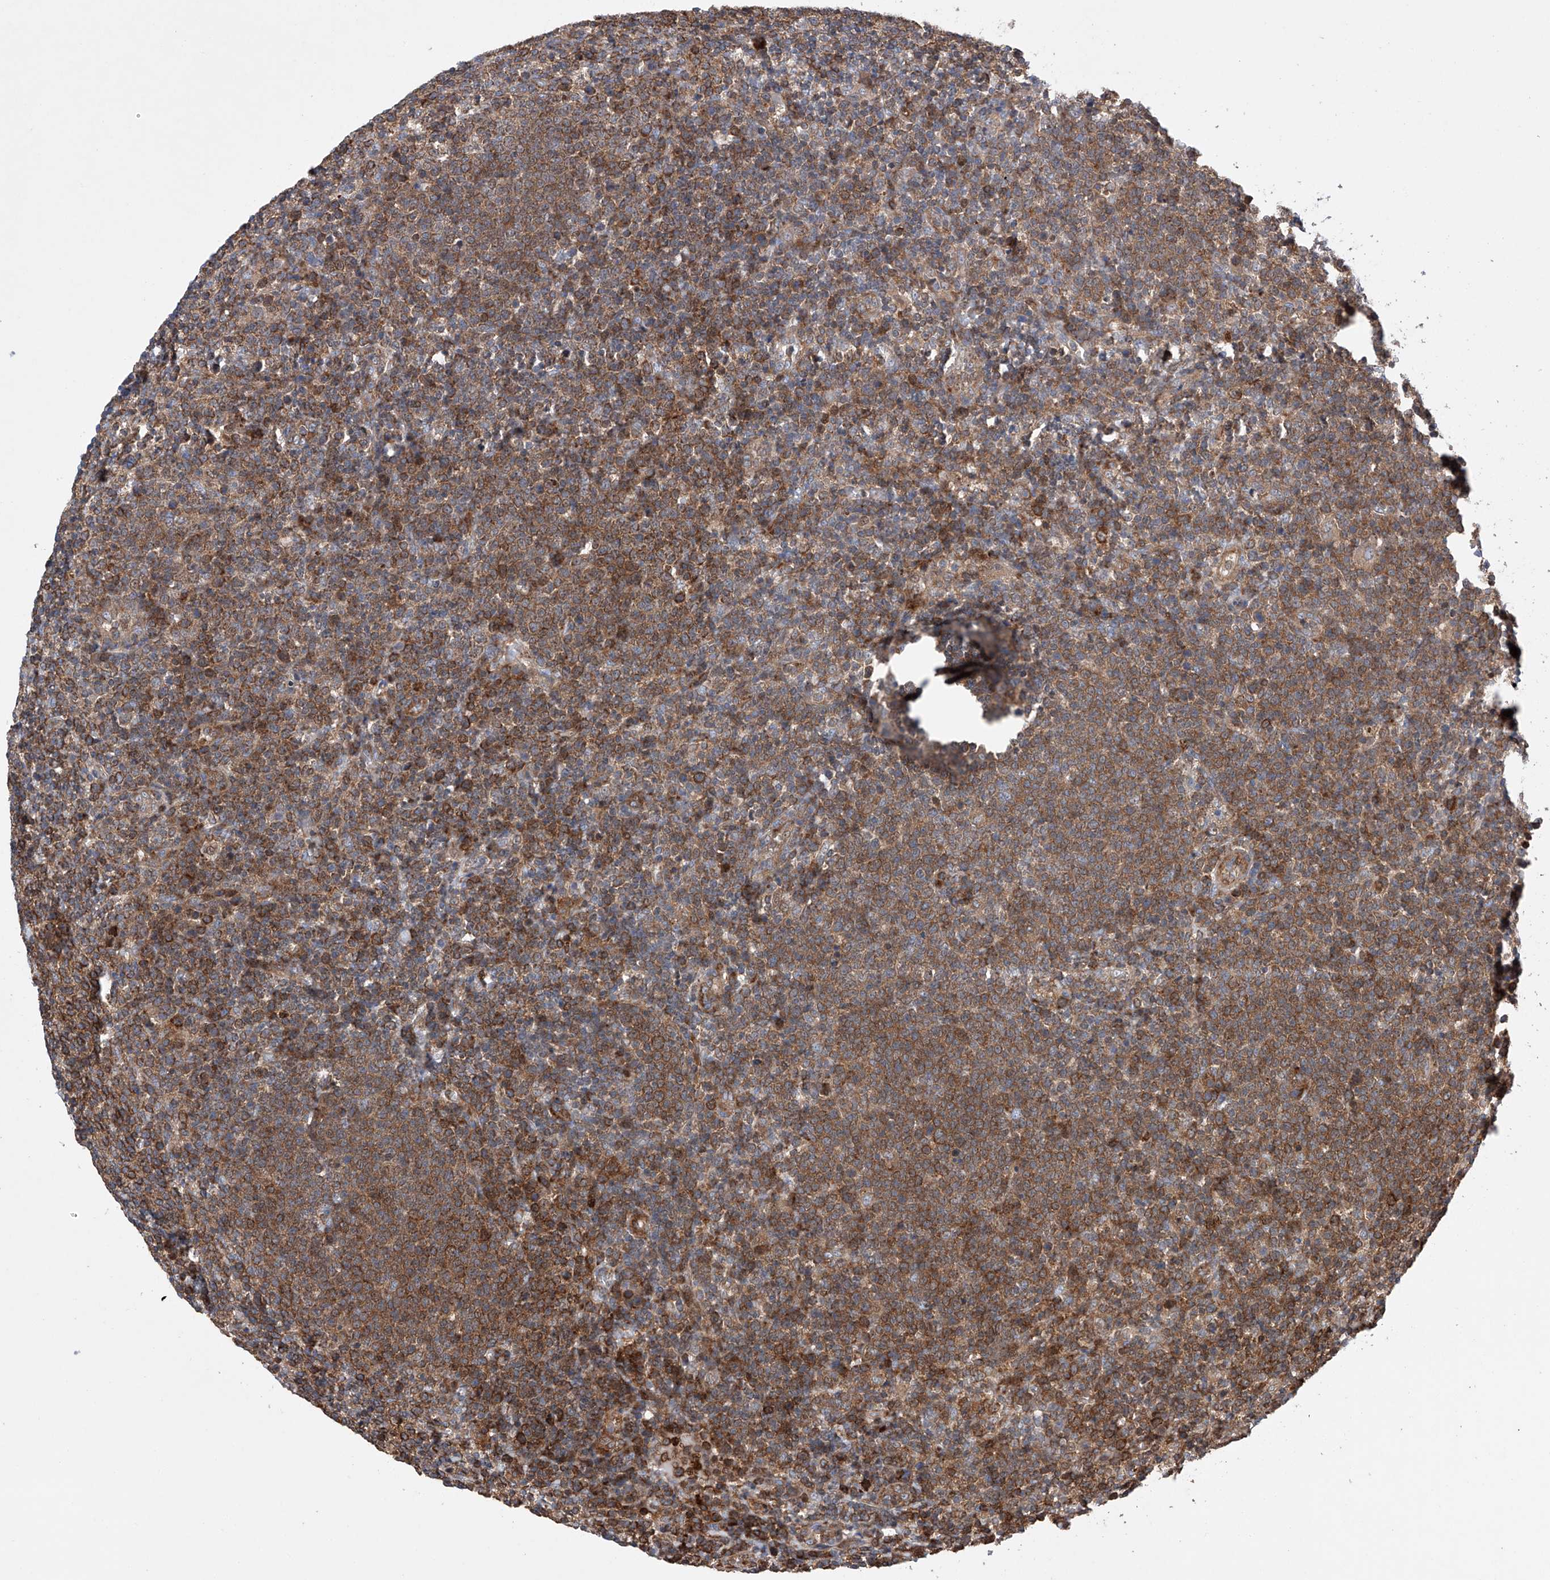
{"staining": {"intensity": "moderate", "quantity": ">75%", "location": "cytoplasmic/membranous"}, "tissue": "lymphoma", "cell_type": "Tumor cells", "image_type": "cancer", "snomed": [{"axis": "morphology", "description": "Malignant lymphoma, non-Hodgkin's type, High grade"}, {"axis": "topography", "description": "Lymph node"}], "caption": "Immunohistochemical staining of malignant lymphoma, non-Hodgkin's type (high-grade) exhibits medium levels of moderate cytoplasmic/membranous protein expression in about >75% of tumor cells.", "gene": "TIMM23", "patient": {"sex": "male", "age": 61}}